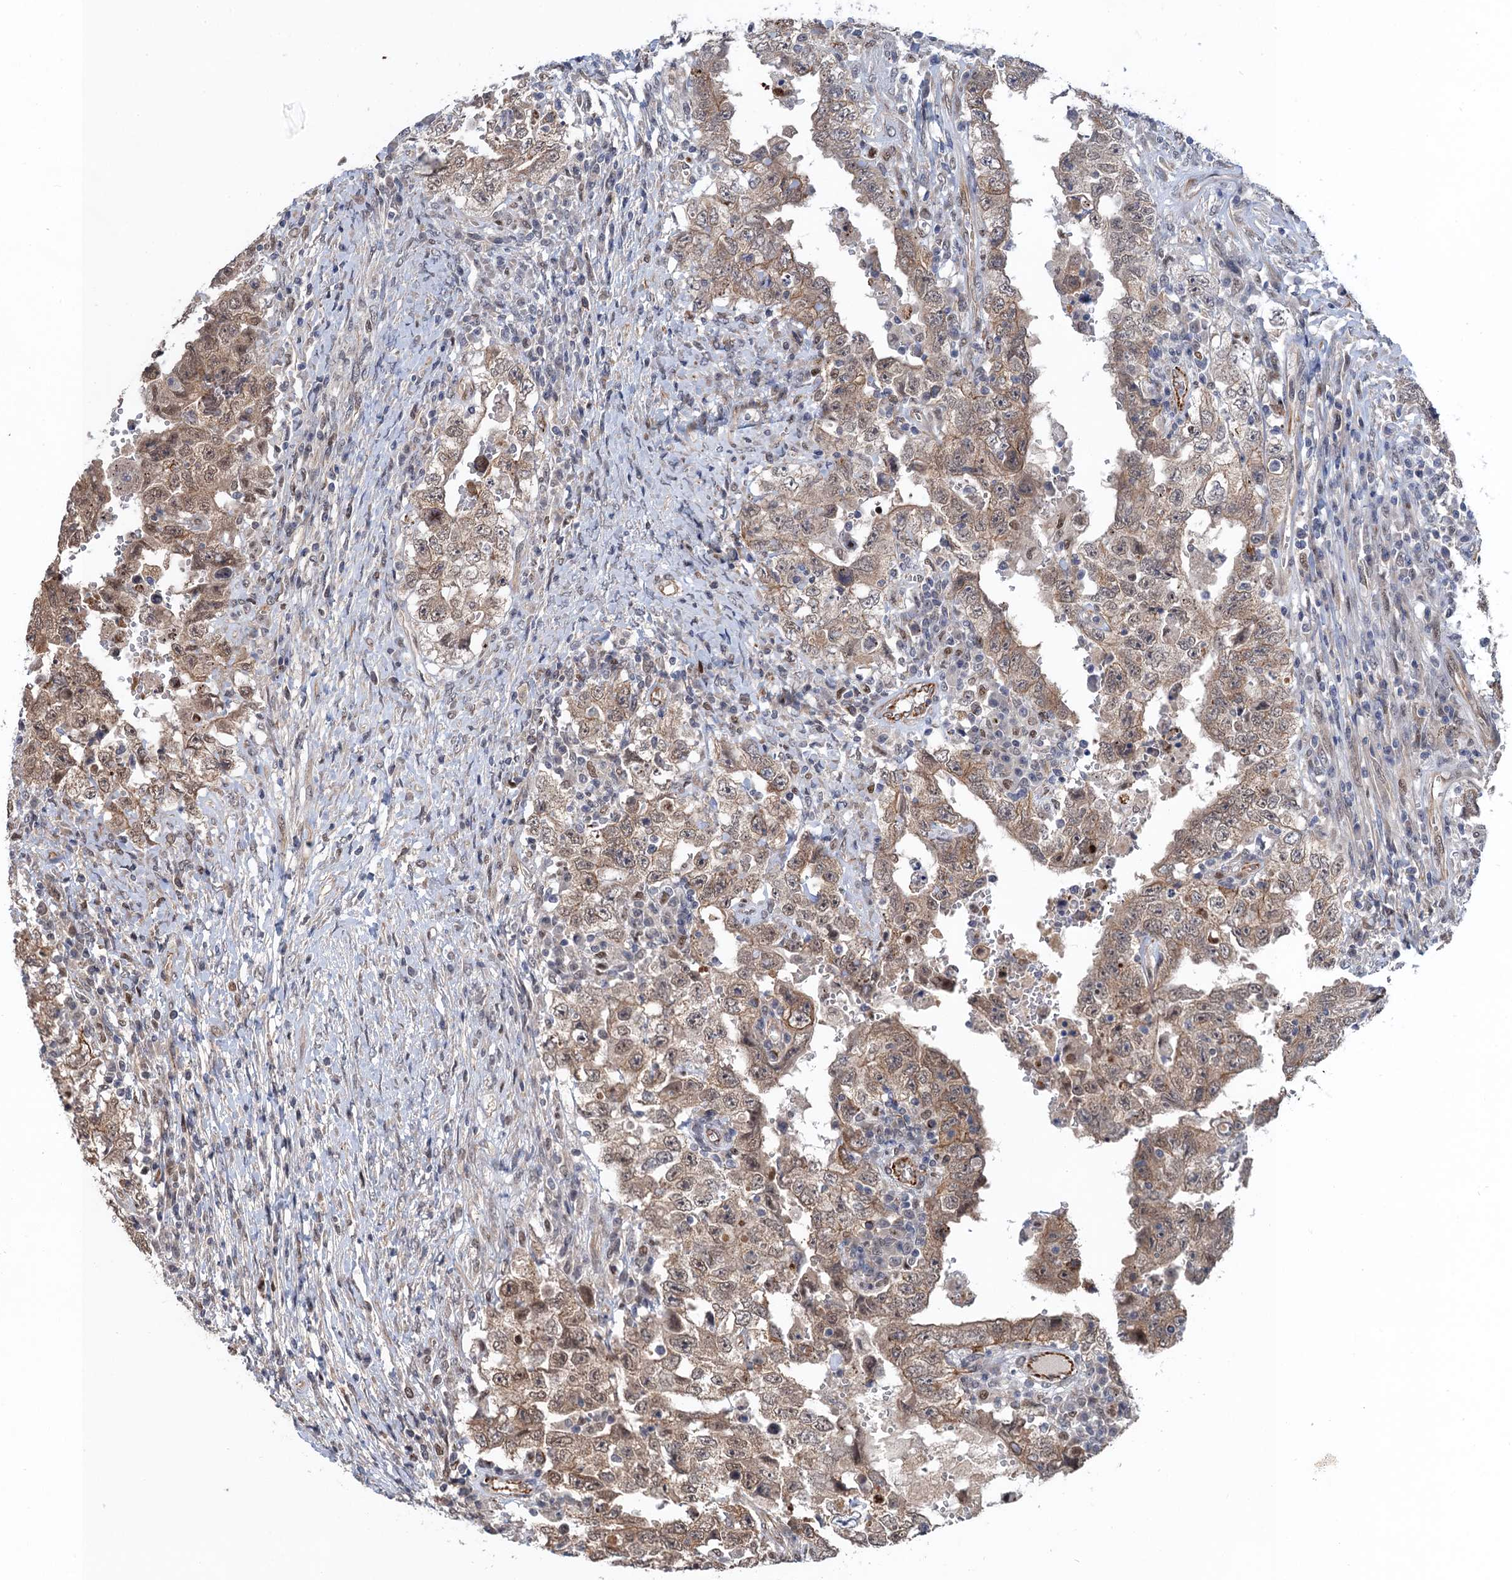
{"staining": {"intensity": "moderate", "quantity": "25%-75%", "location": "cytoplasmic/membranous,nuclear"}, "tissue": "testis cancer", "cell_type": "Tumor cells", "image_type": "cancer", "snomed": [{"axis": "morphology", "description": "Carcinoma, Embryonal, NOS"}, {"axis": "topography", "description": "Testis"}], "caption": "Embryonal carcinoma (testis) stained for a protein demonstrates moderate cytoplasmic/membranous and nuclear positivity in tumor cells.", "gene": "TTC31", "patient": {"sex": "male", "age": 26}}